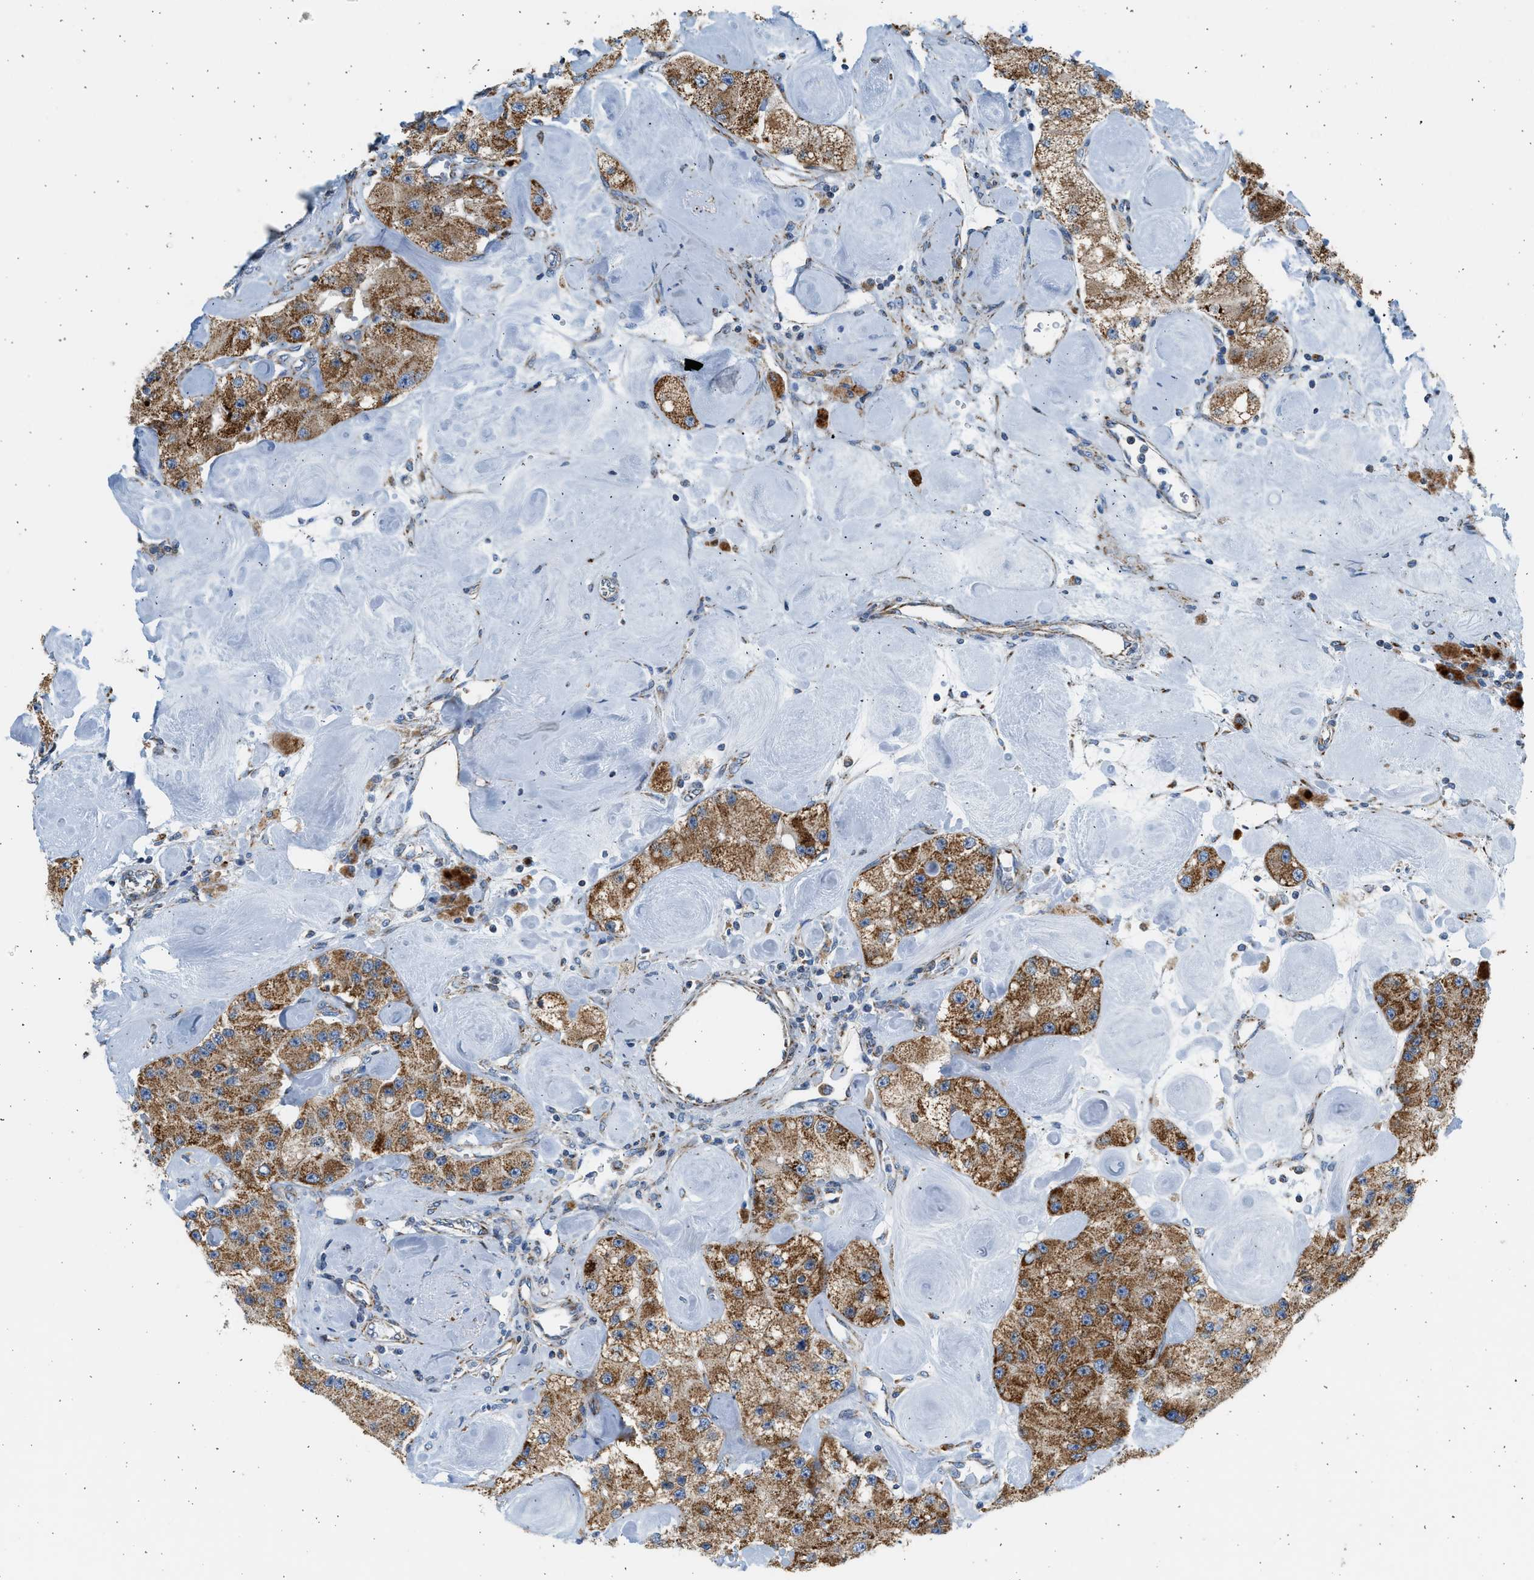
{"staining": {"intensity": "moderate", "quantity": ">75%", "location": "cytoplasmic/membranous"}, "tissue": "carcinoid", "cell_type": "Tumor cells", "image_type": "cancer", "snomed": [{"axis": "morphology", "description": "Carcinoid, malignant, NOS"}, {"axis": "topography", "description": "Pancreas"}], "caption": "Moderate cytoplasmic/membranous staining for a protein is identified in approximately >75% of tumor cells of malignant carcinoid using immunohistochemistry (IHC).", "gene": "KCNMB3", "patient": {"sex": "male", "age": 41}}